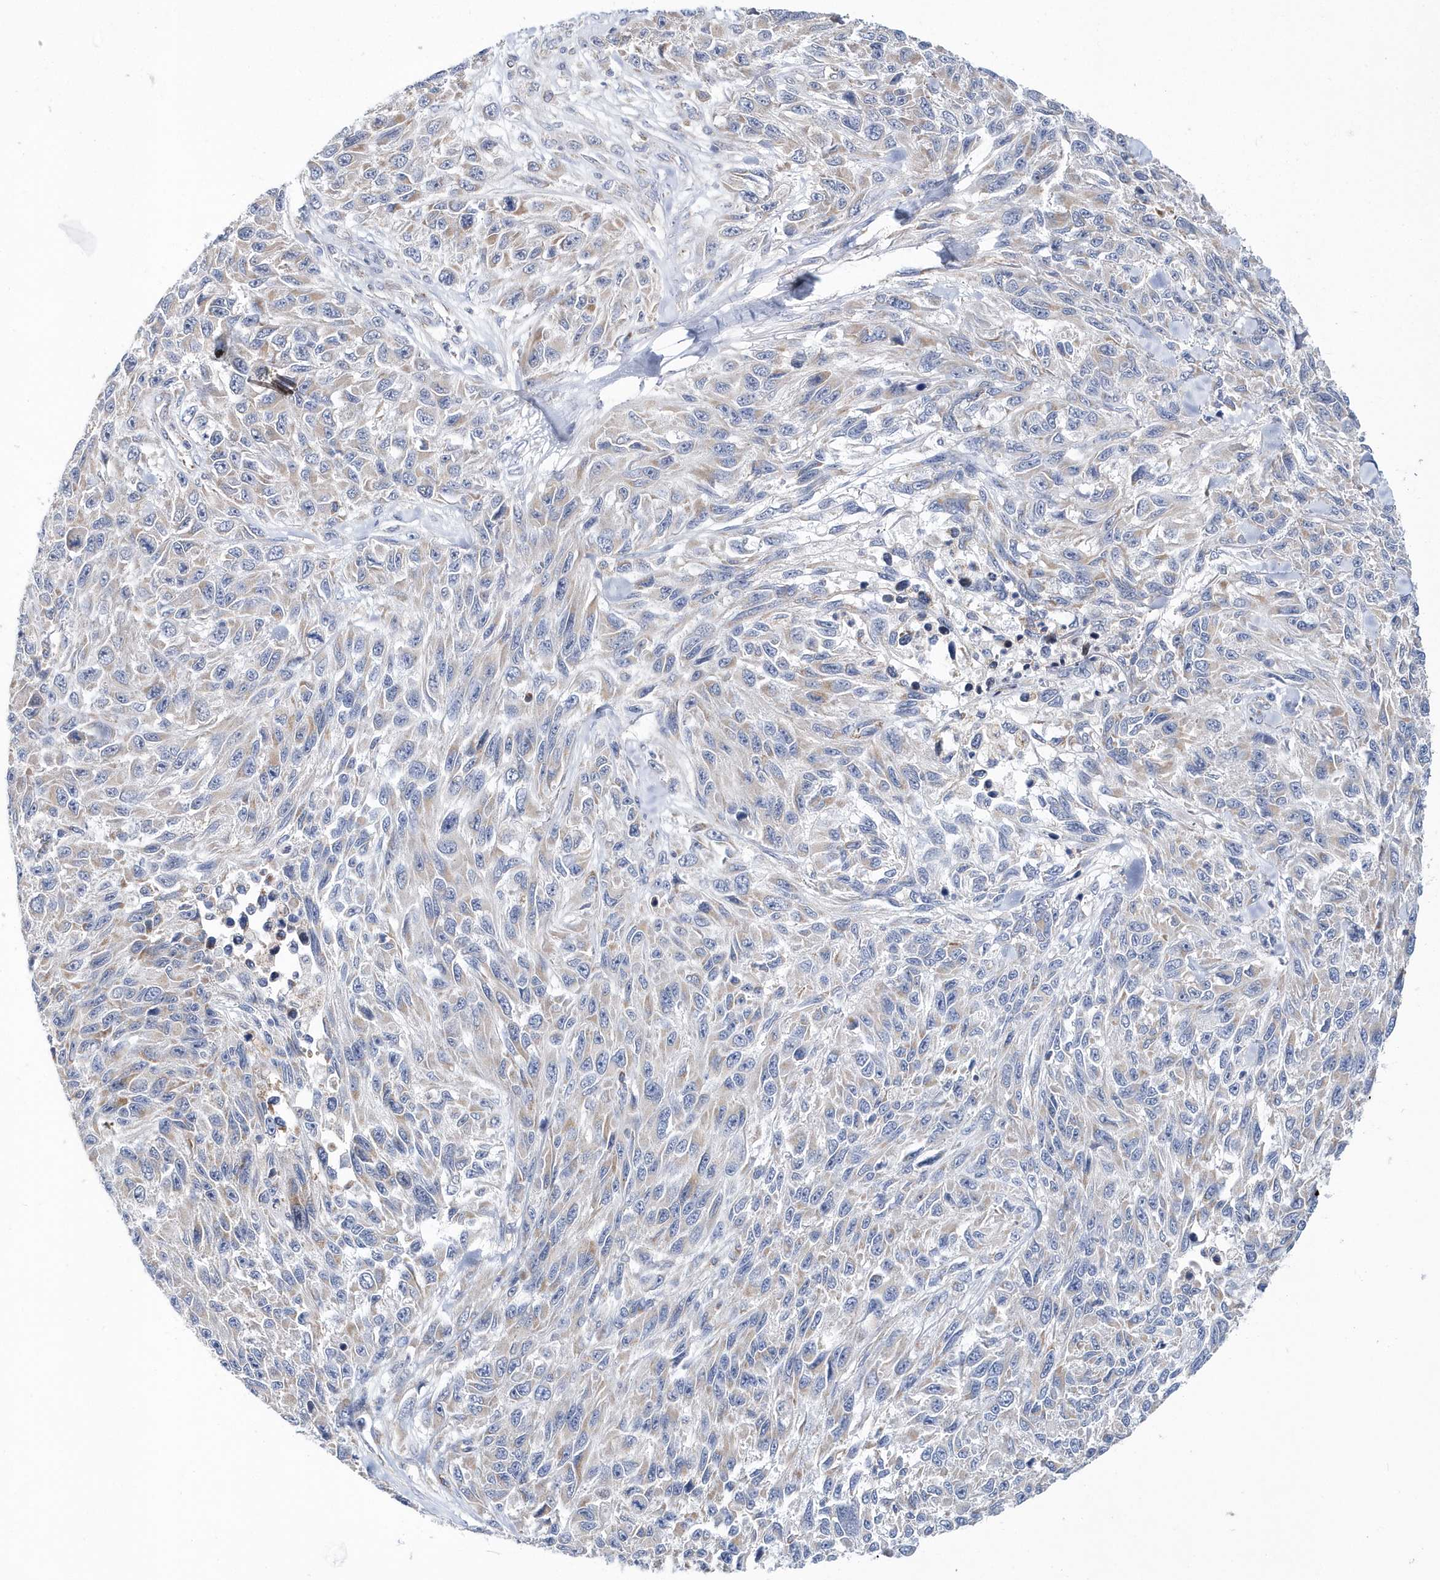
{"staining": {"intensity": "negative", "quantity": "none", "location": "none"}, "tissue": "melanoma", "cell_type": "Tumor cells", "image_type": "cancer", "snomed": [{"axis": "morphology", "description": "Malignant melanoma, NOS"}, {"axis": "topography", "description": "Skin"}], "caption": "Tumor cells show no significant protein staining in malignant melanoma.", "gene": "SPATA5", "patient": {"sex": "female", "age": 96}}